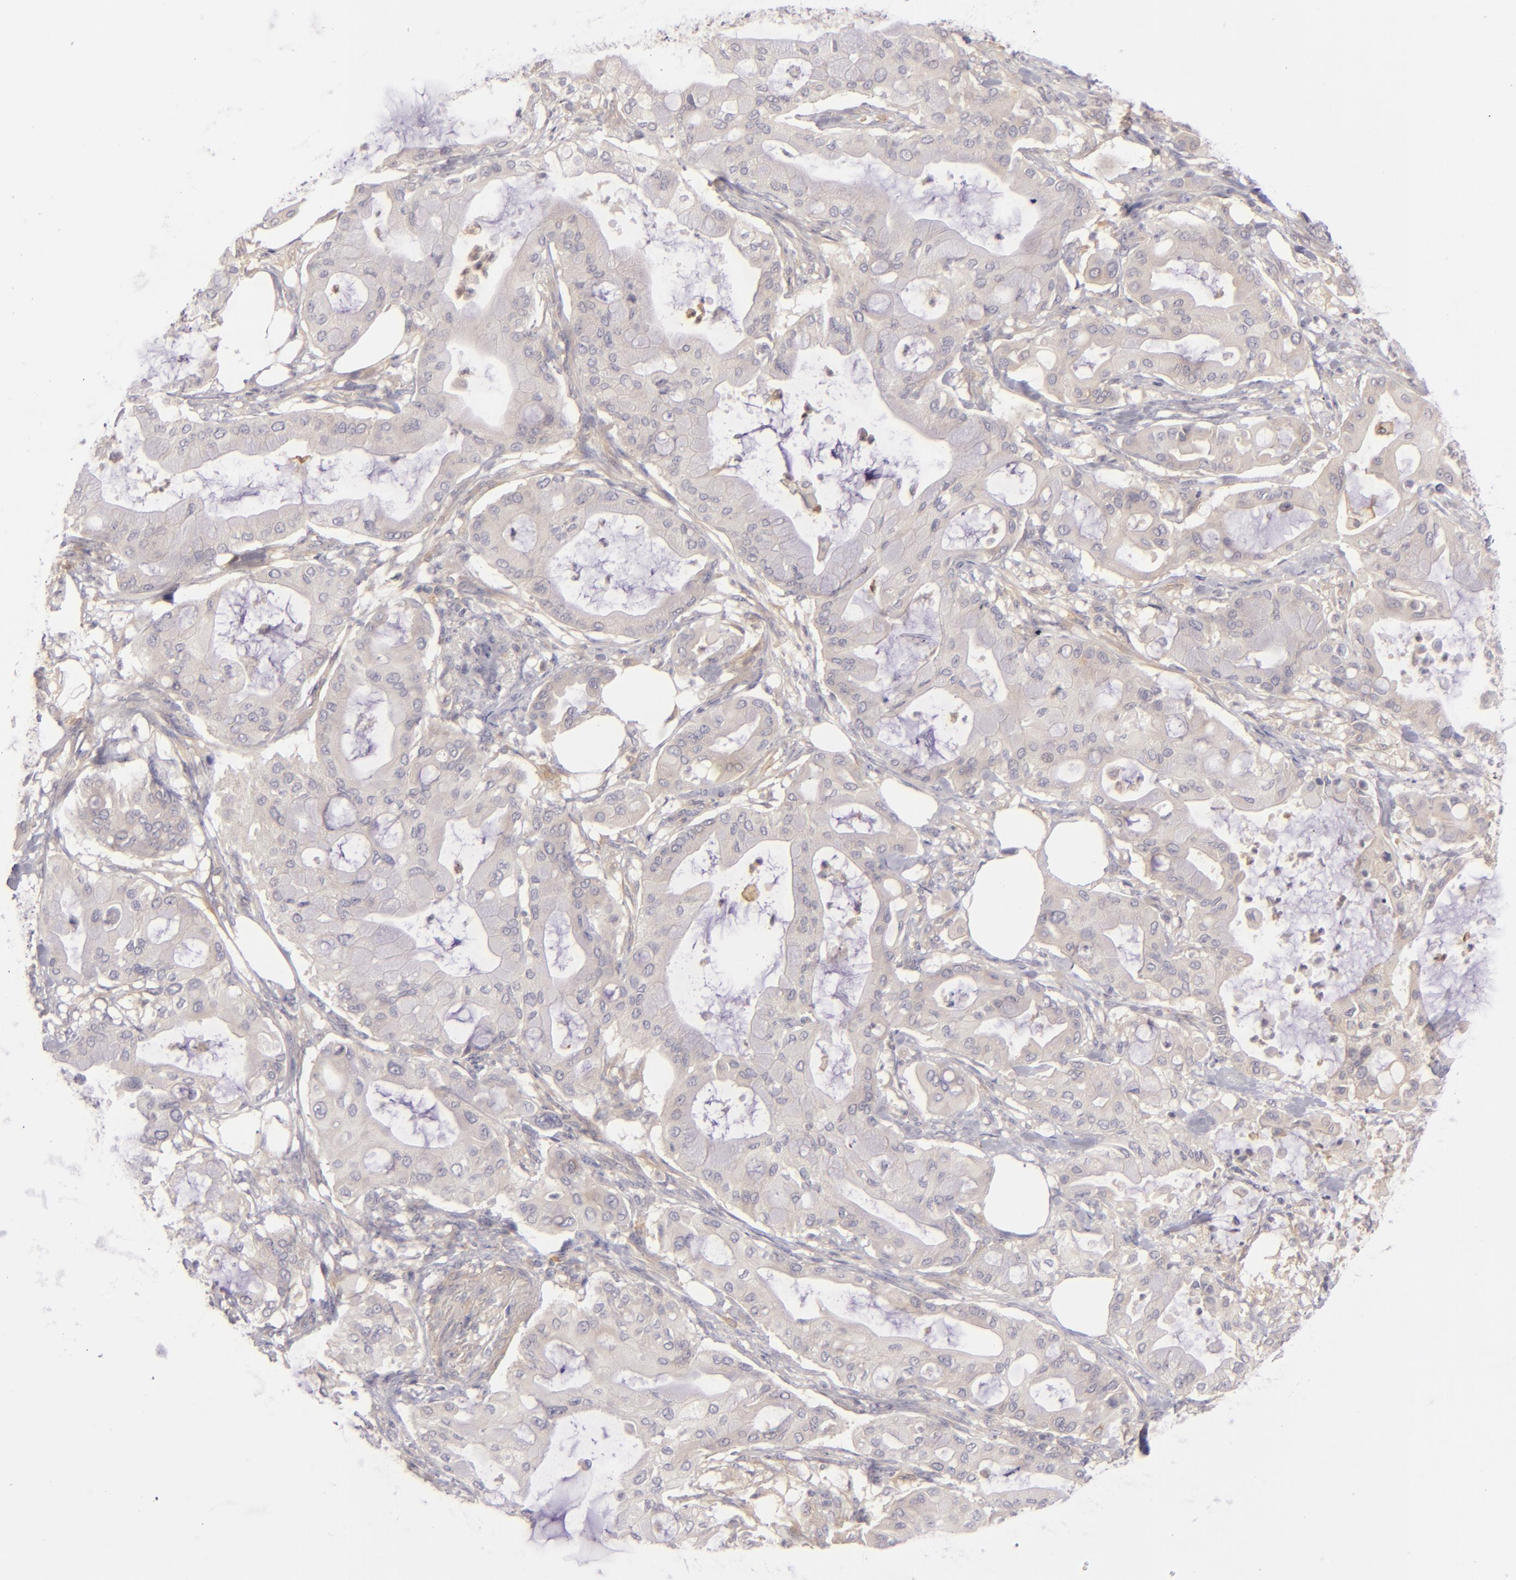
{"staining": {"intensity": "weak", "quantity": "25%-75%", "location": "cytoplasmic/membranous"}, "tissue": "pancreatic cancer", "cell_type": "Tumor cells", "image_type": "cancer", "snomed": [{"axis": "morphology", "description": "Adenocarcinoma, NOS"}, {"axis": "morphology", "description": "Adenocarcinoma, metastatic, NOS"}, {"axis": "topography", "description": "Lymph node"}, {"axis": "topography", "description": "Pancreas"}, {"axis": "topography", "description": "Duodenum"}], "caption": "Immunohistochemistry image of pancreatic adenocarcinoma stained for a protein (brown), which displays low levels of weak cytoplasmic/membranous expression in approximately 25%-75% of tumor cells.", "gene": "CD83", "patient": {"sex": "female", "age": 64}}